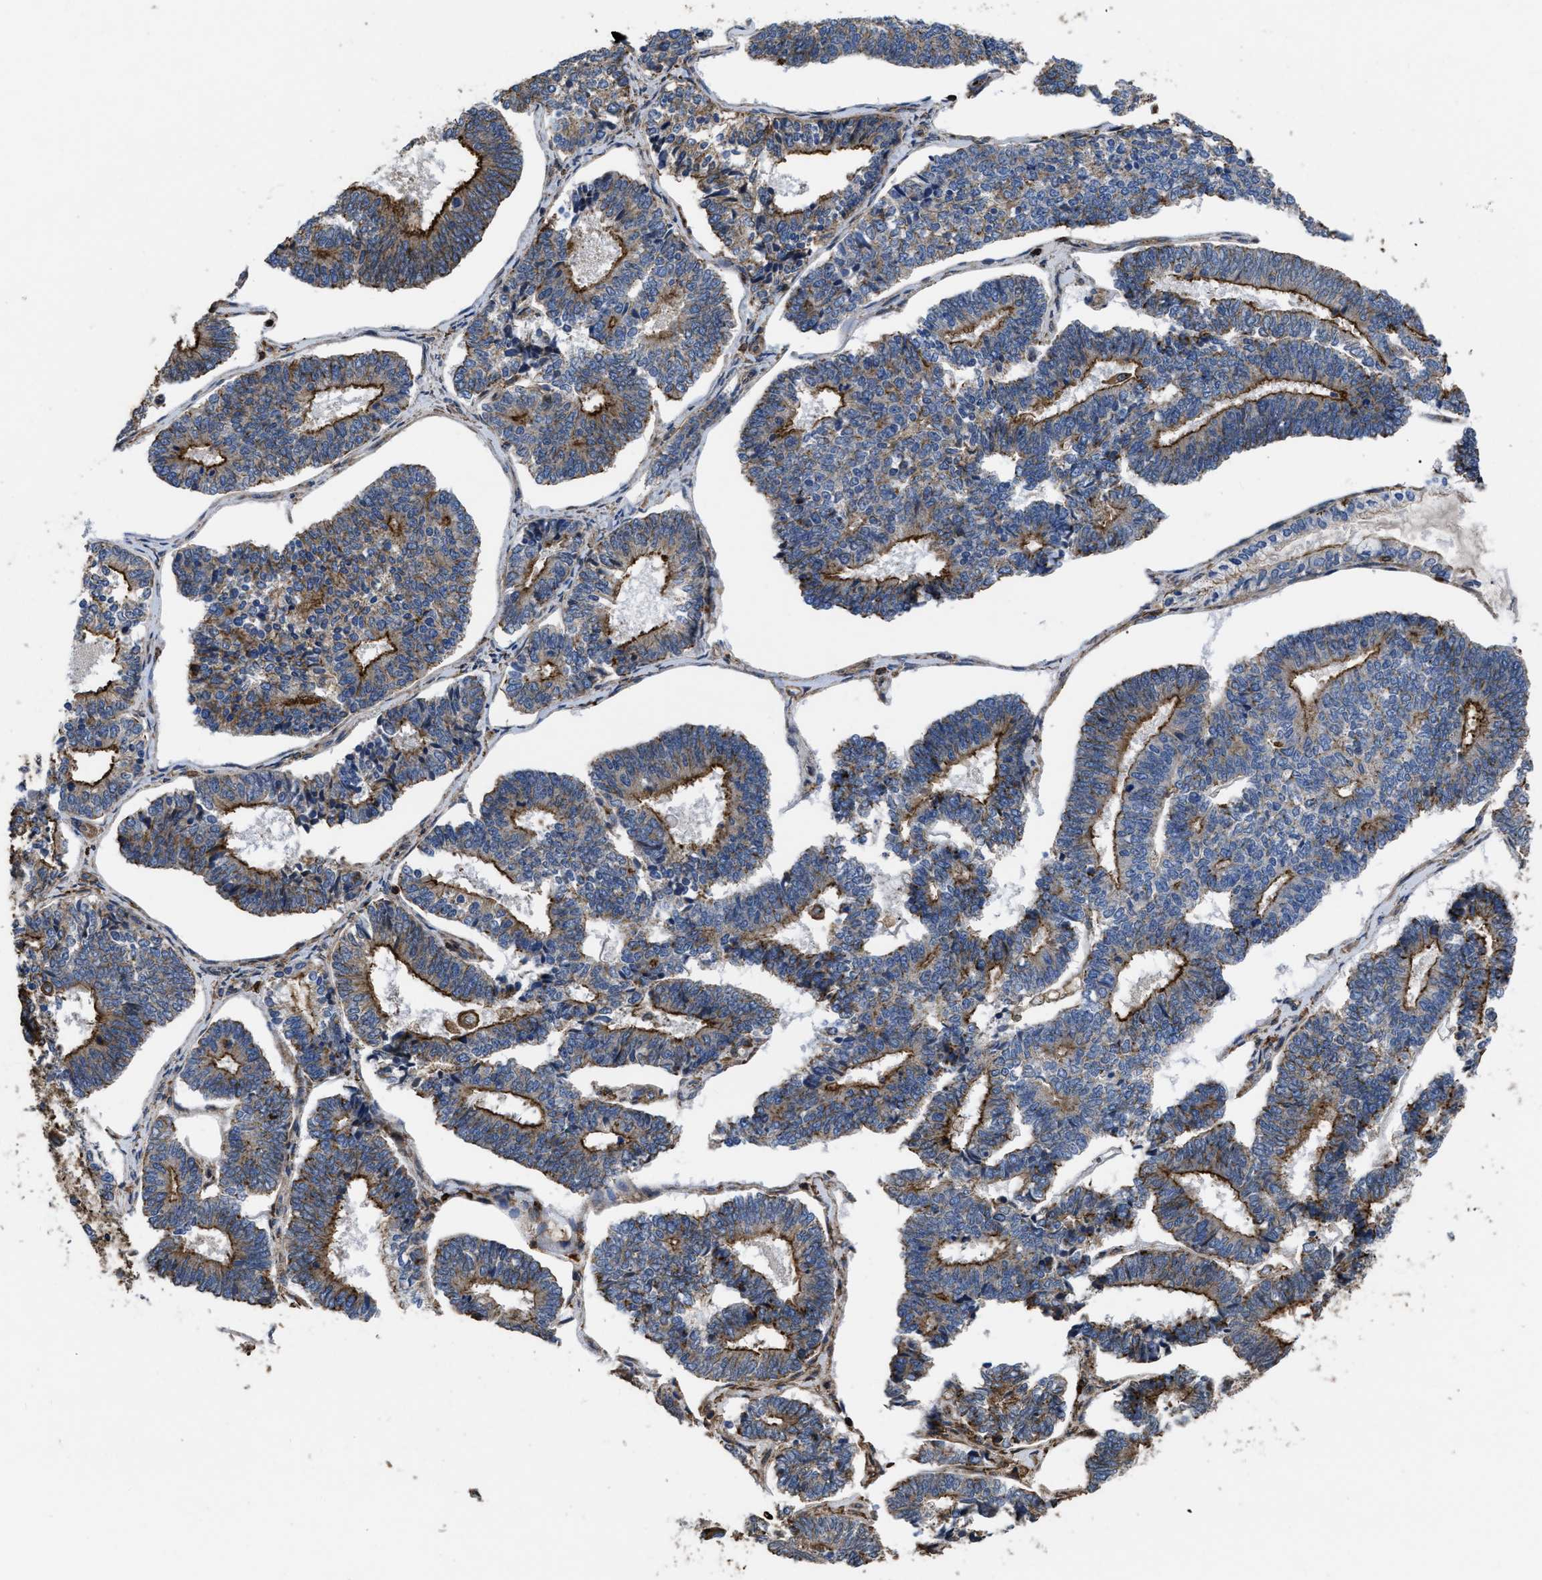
{"staining": {"intensity": "strong", "quantity": ">75%", "location": "cytoplasmic/membranous"}, "tissue": "endometrial cancer", "cell_type": "Tumor cells", "image_type": "cancer", "snomed": [{"axis": "morphology", "description": "Adenocarcinoma, NOS"}, {"axis": "topography", "description": "Endometrium"}], "caption": "A micrograph of endometrial cancer (adenocarcinoma) stained for a protein shows strong cytoplasmic/membranous brown staining in tumor cells. The staining was performed using DAB to visualize the protein expression in brown, while the nuclei were stained in blue with hematoxylin (Magnification: 20x).", "gene": "SCUBE2", "patient": {"sex": "female", "age": 70}}